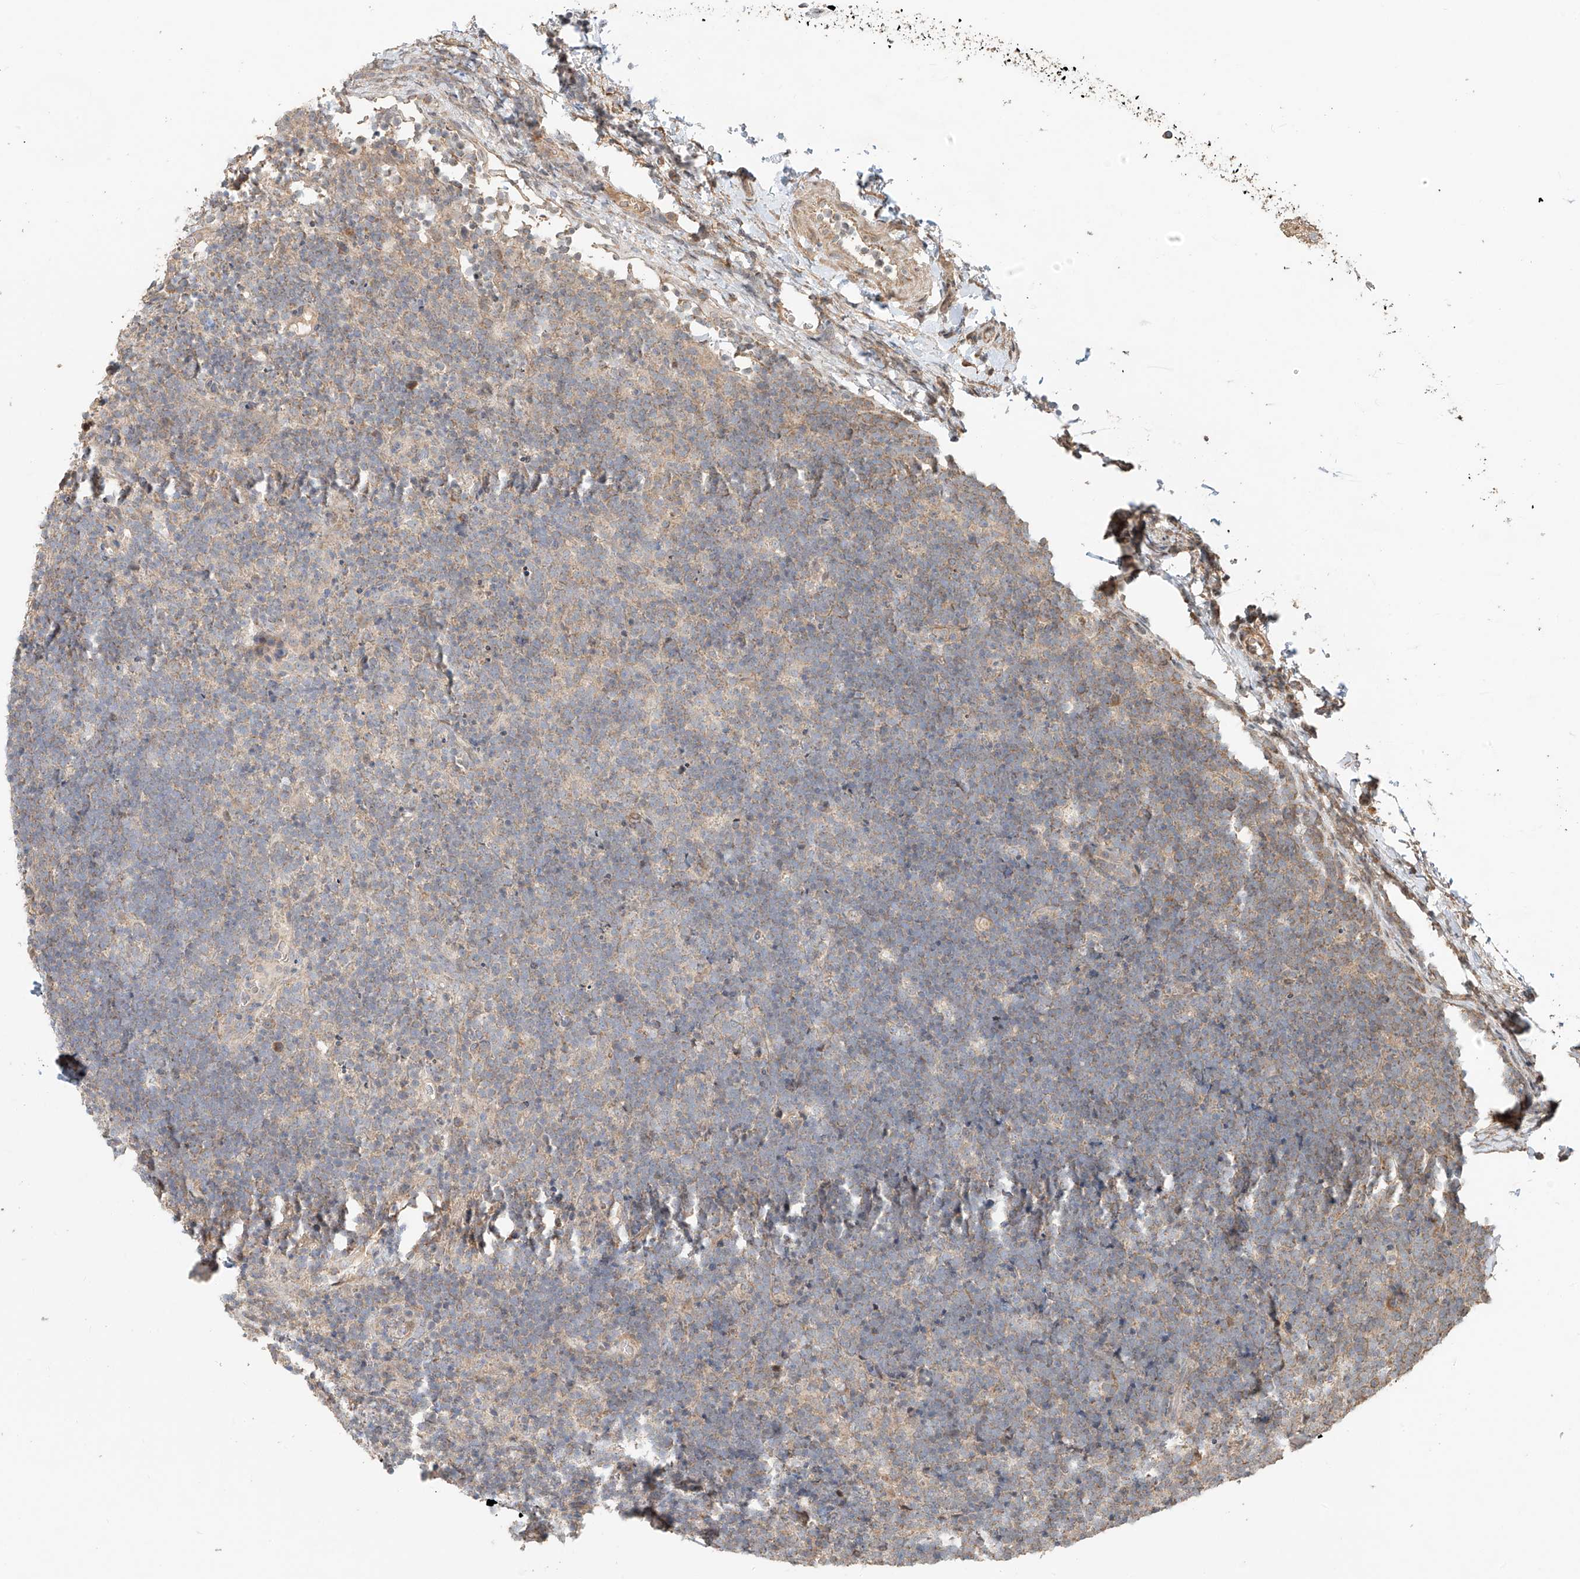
{"staining": {"intensity": "negative", "quantity": "none", "location": "none"}, "tissue": "lymphoma", "cell_type": "Tumor cells", "image_type": "cancer", "snomed": [{"axis": "morphology", "description": "Malignant lymphoma, non-Hodgkin's type, High grade"}, {"axis": "topography", "description": "Lymph node"}], "caption": "DAB immunohistochemical staining of high-grade malignant lymphoma, non-Hodgkin's type displays no significant staining in tumor cells.", "gene": "TMEM61", "patient": {"sex": "male", "age": 13}}